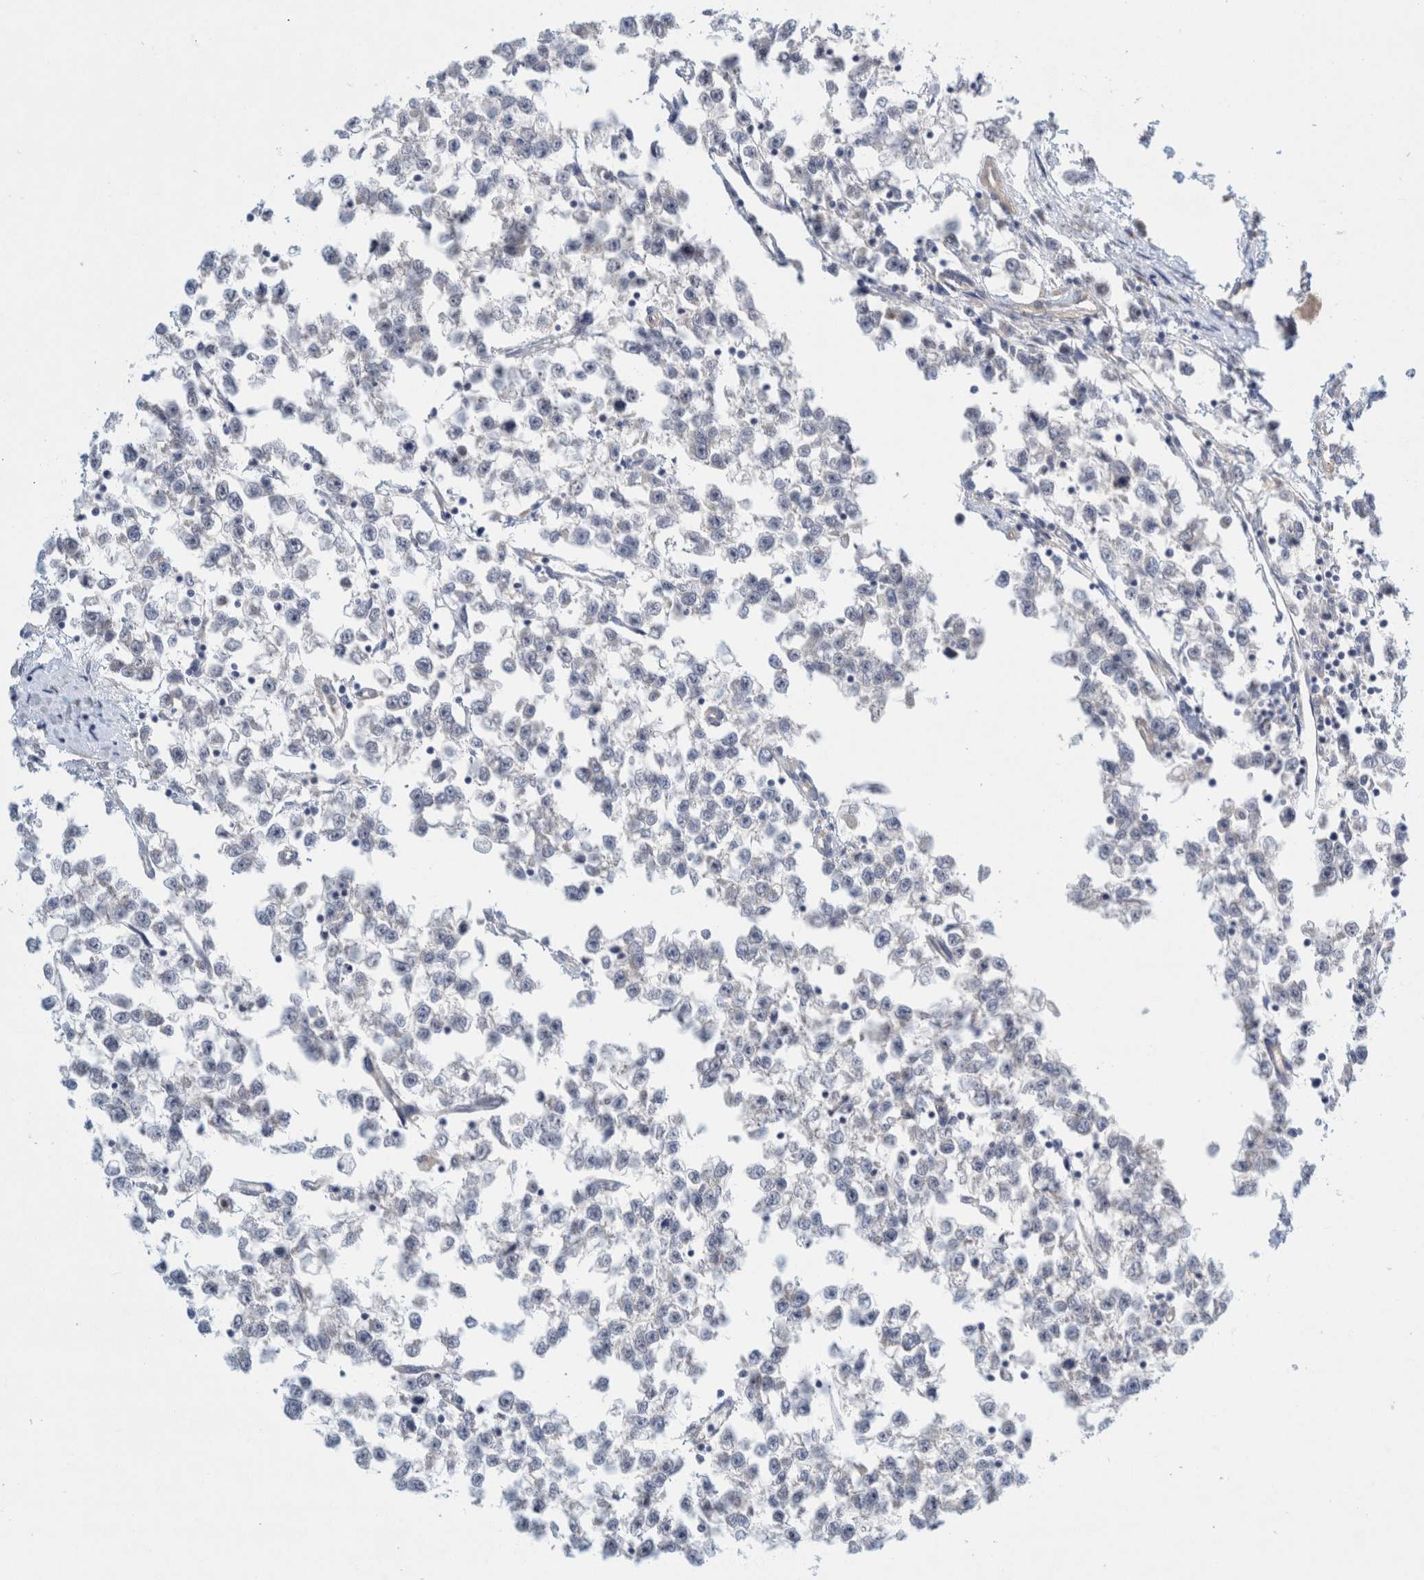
{"staining": {"intensity": "negative", "quantity": "none", "location": "none"}, "tissue": "testis cancer", "cell_type": "Tumor cells", "image_type": "cancer", "snomed": [{"axis": "morphology", "description": "Seminoma, NOS"}, {"axis": "morphology", "description": "Carcinoma, Embryonal, NOS"}, {"axis": "topography", "description": "Testis"}], "caption": "Testis cancer (seminoma) was stained to show a protein in brown. There is no significant expression in tumor cells. The staining was performed using DAB (3,3'-diaminobenzidine) to visualize the protein expression in brown, while the nuclei were stained in blue with hematoxylin (Magnification: 20x).", "gene": "ZNF324B", "patient": {"sex": "male", "age": 51}}